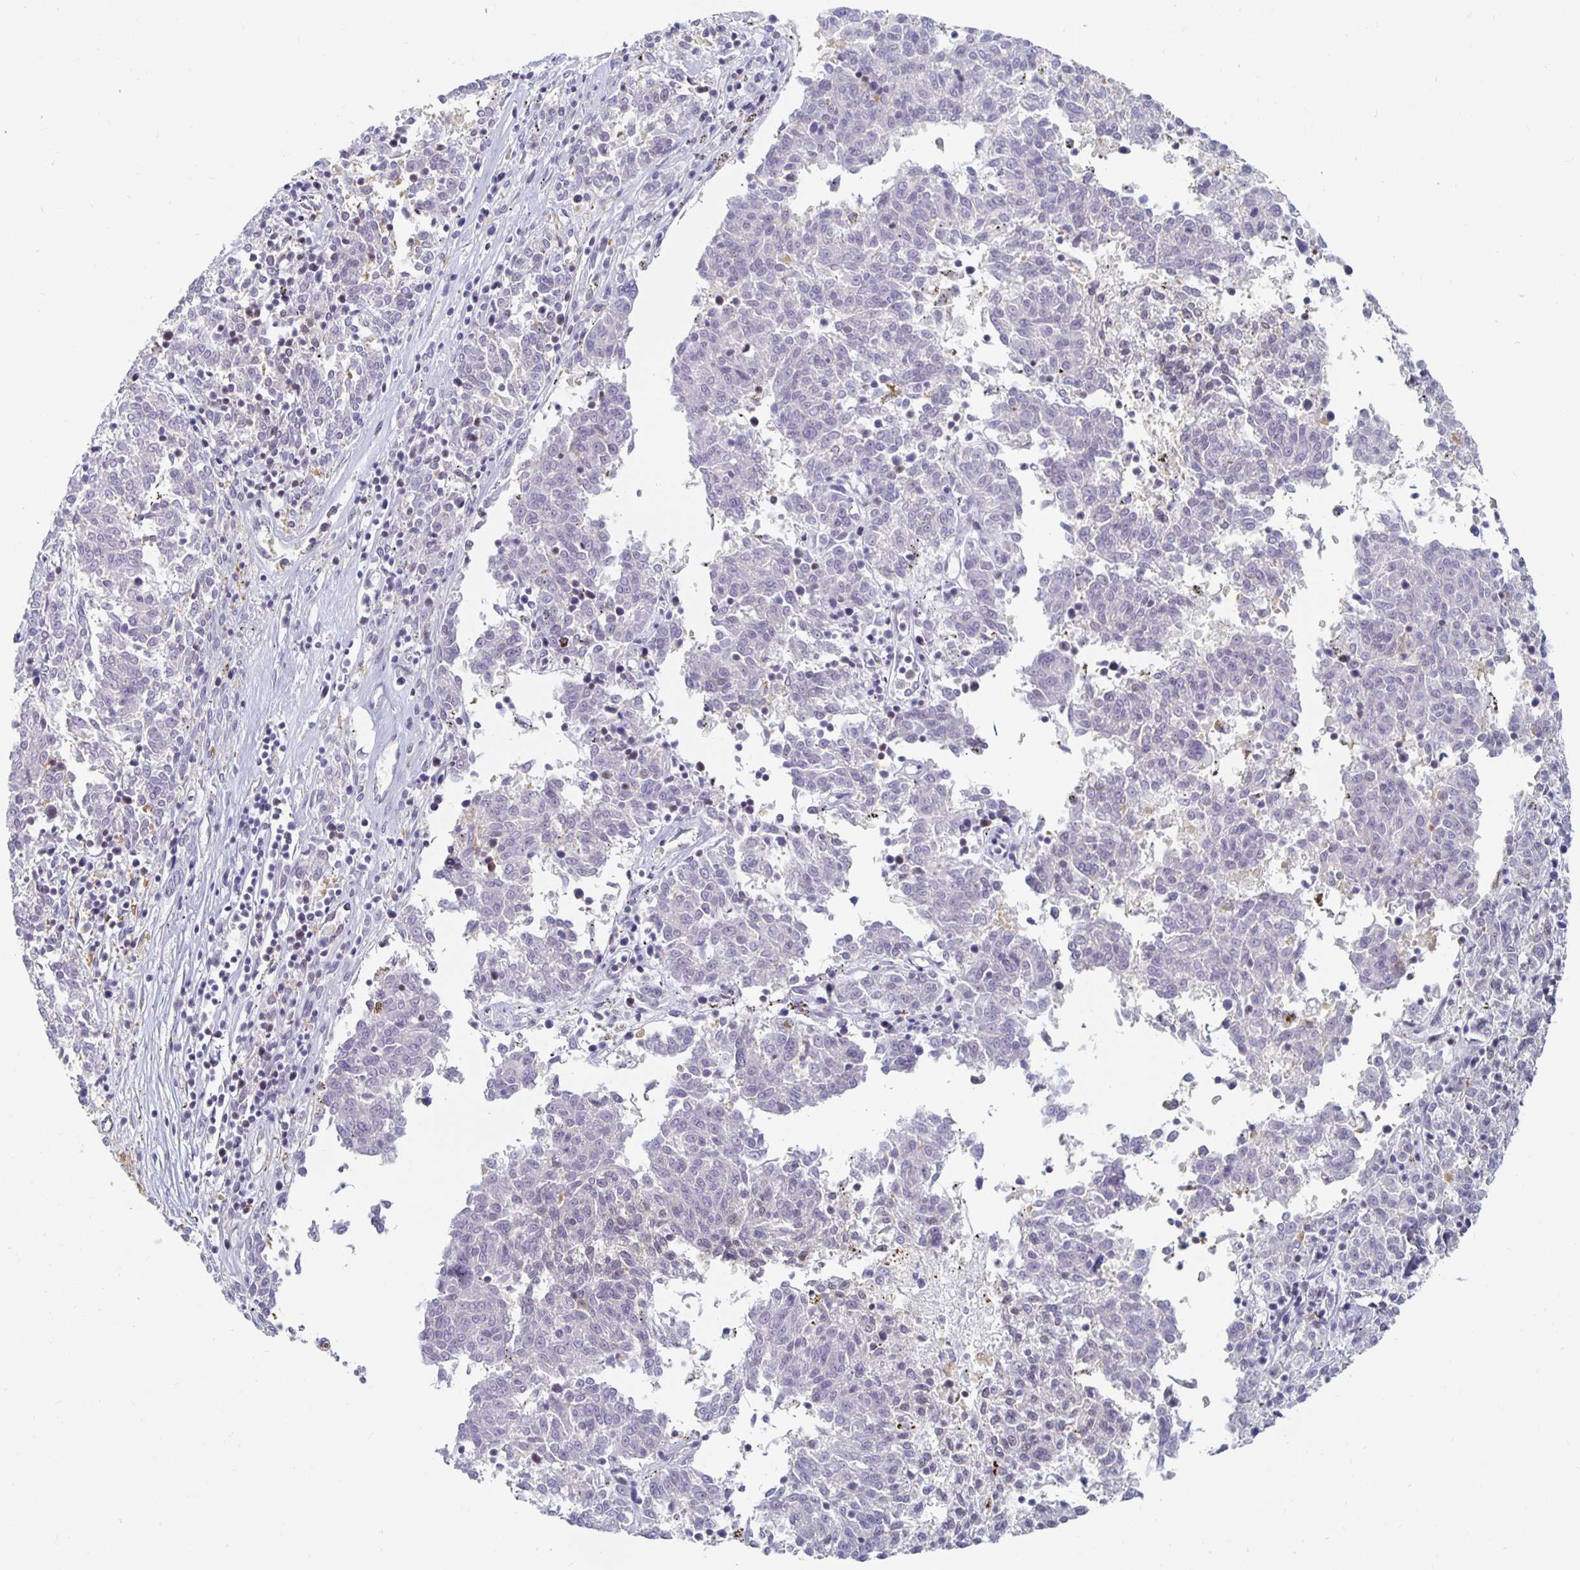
{"staining": {"intensity": "negative", "quantity": "none", "location": "none"}, "tissue": "melanoma", "cell_type": "Tumor cells", "image_type": "cancer", "snomed": [{"axis": "morphology", "description": "Malignant melanoma, NOS"}, {"axis": "topography", "description": "Skin"}], "caption": "Immunohistochemical staining of human melanoma displays no significant expression in tumor cells.", "gene": "PDAP1", "patient": {"sex": "female", "age": 72}}